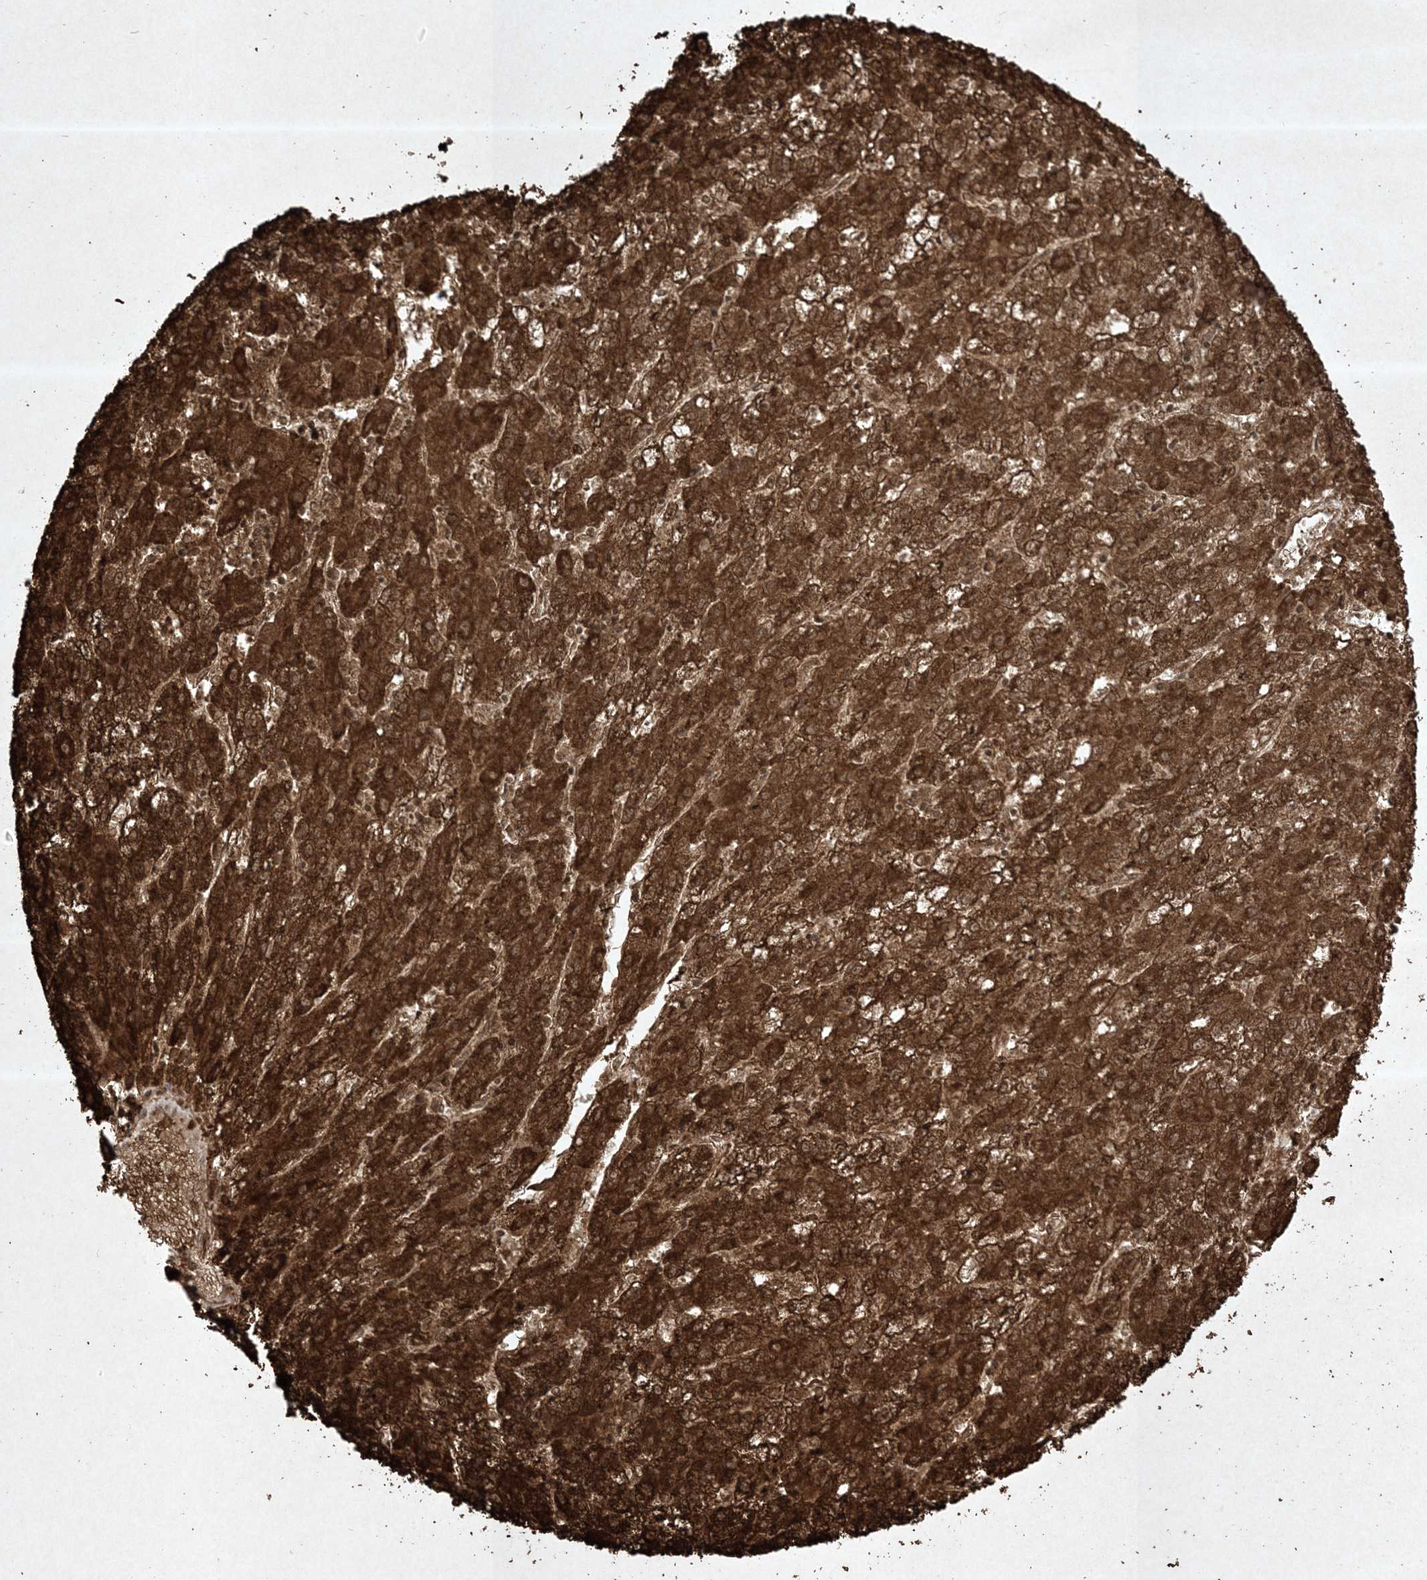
{"staining": {"intensity": "strong", "quantity": ">75%", "location": "cytoplasmic/membranous"}, "tissue": "liver cancer", "cell_type": "Tumor cells", "image_type": "cancer", "snomed": [{"axis": "morphology", "description": "Carcinoma, Hepatocellular, NOS"}, {"axis": "topography", "description": "Liver"}], "caption": "This photomicrograph displays IHC staining of liver cancer (hepatocellular carcinoma), with high strong cytoplasmic/membranous positivity in about >75% of tumor cells.", "gene": "PTK6", "patient": {"sex": "male", "age": 72}}